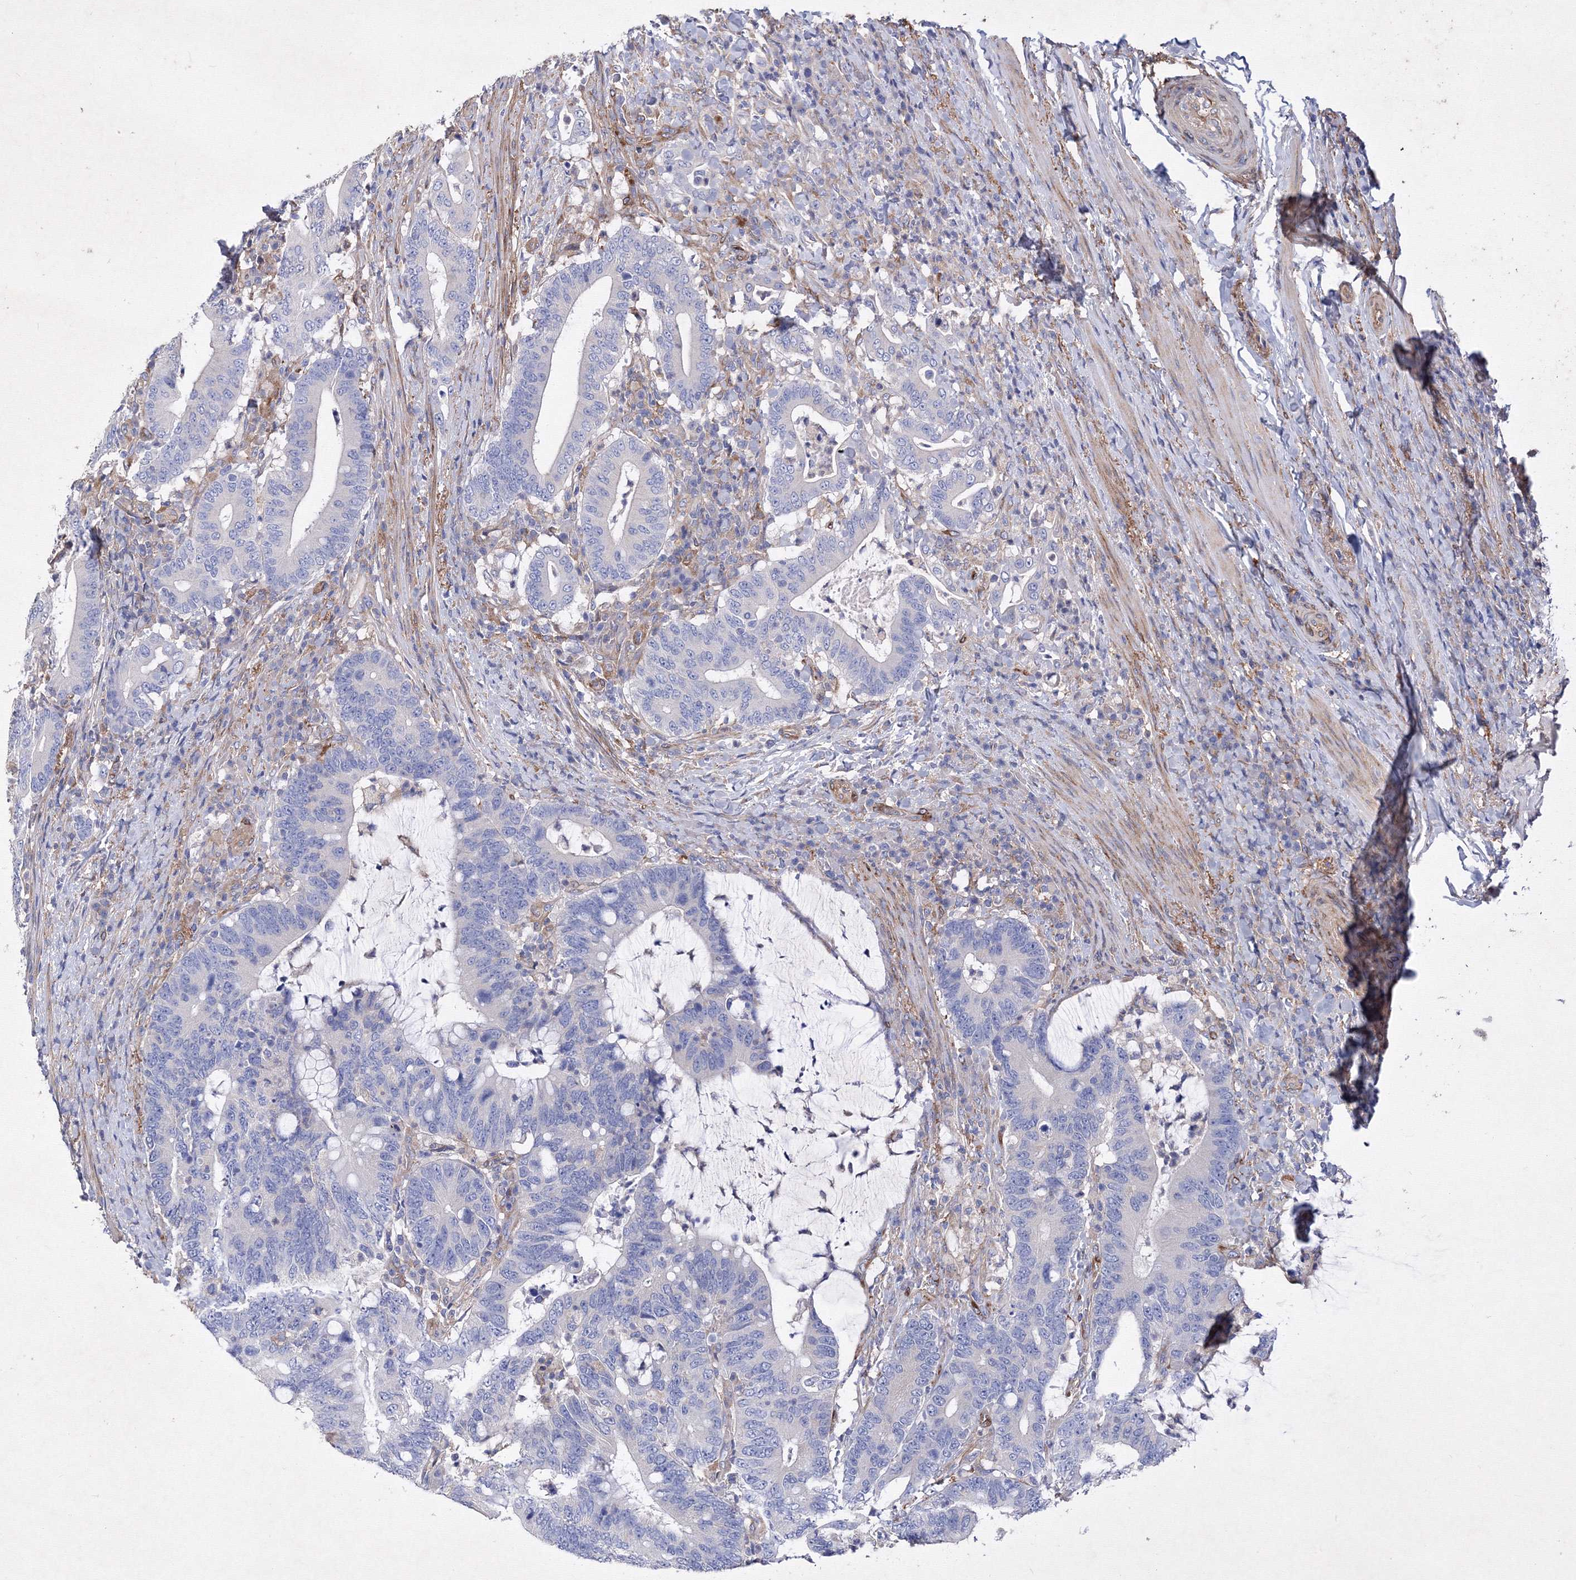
{"staining": {"intensity": "negative", "quantity": "none", "location": "none"}, "tissue": "colorectal cancer", "cell_type": "Tumor cells", "image_type": "cancer", "snomed": [{"axis": "morphology", "description": "Adenocarcinoma, NOS"}, {"axis": "topography", "description": "Colon"}], "caption": "Immunohistochemical staining of colorectal adenocarcinoma exhibits no significant expression in tumor cells.", "gene": "SNX18", "patient": {"sex": "female", "age": 66}}